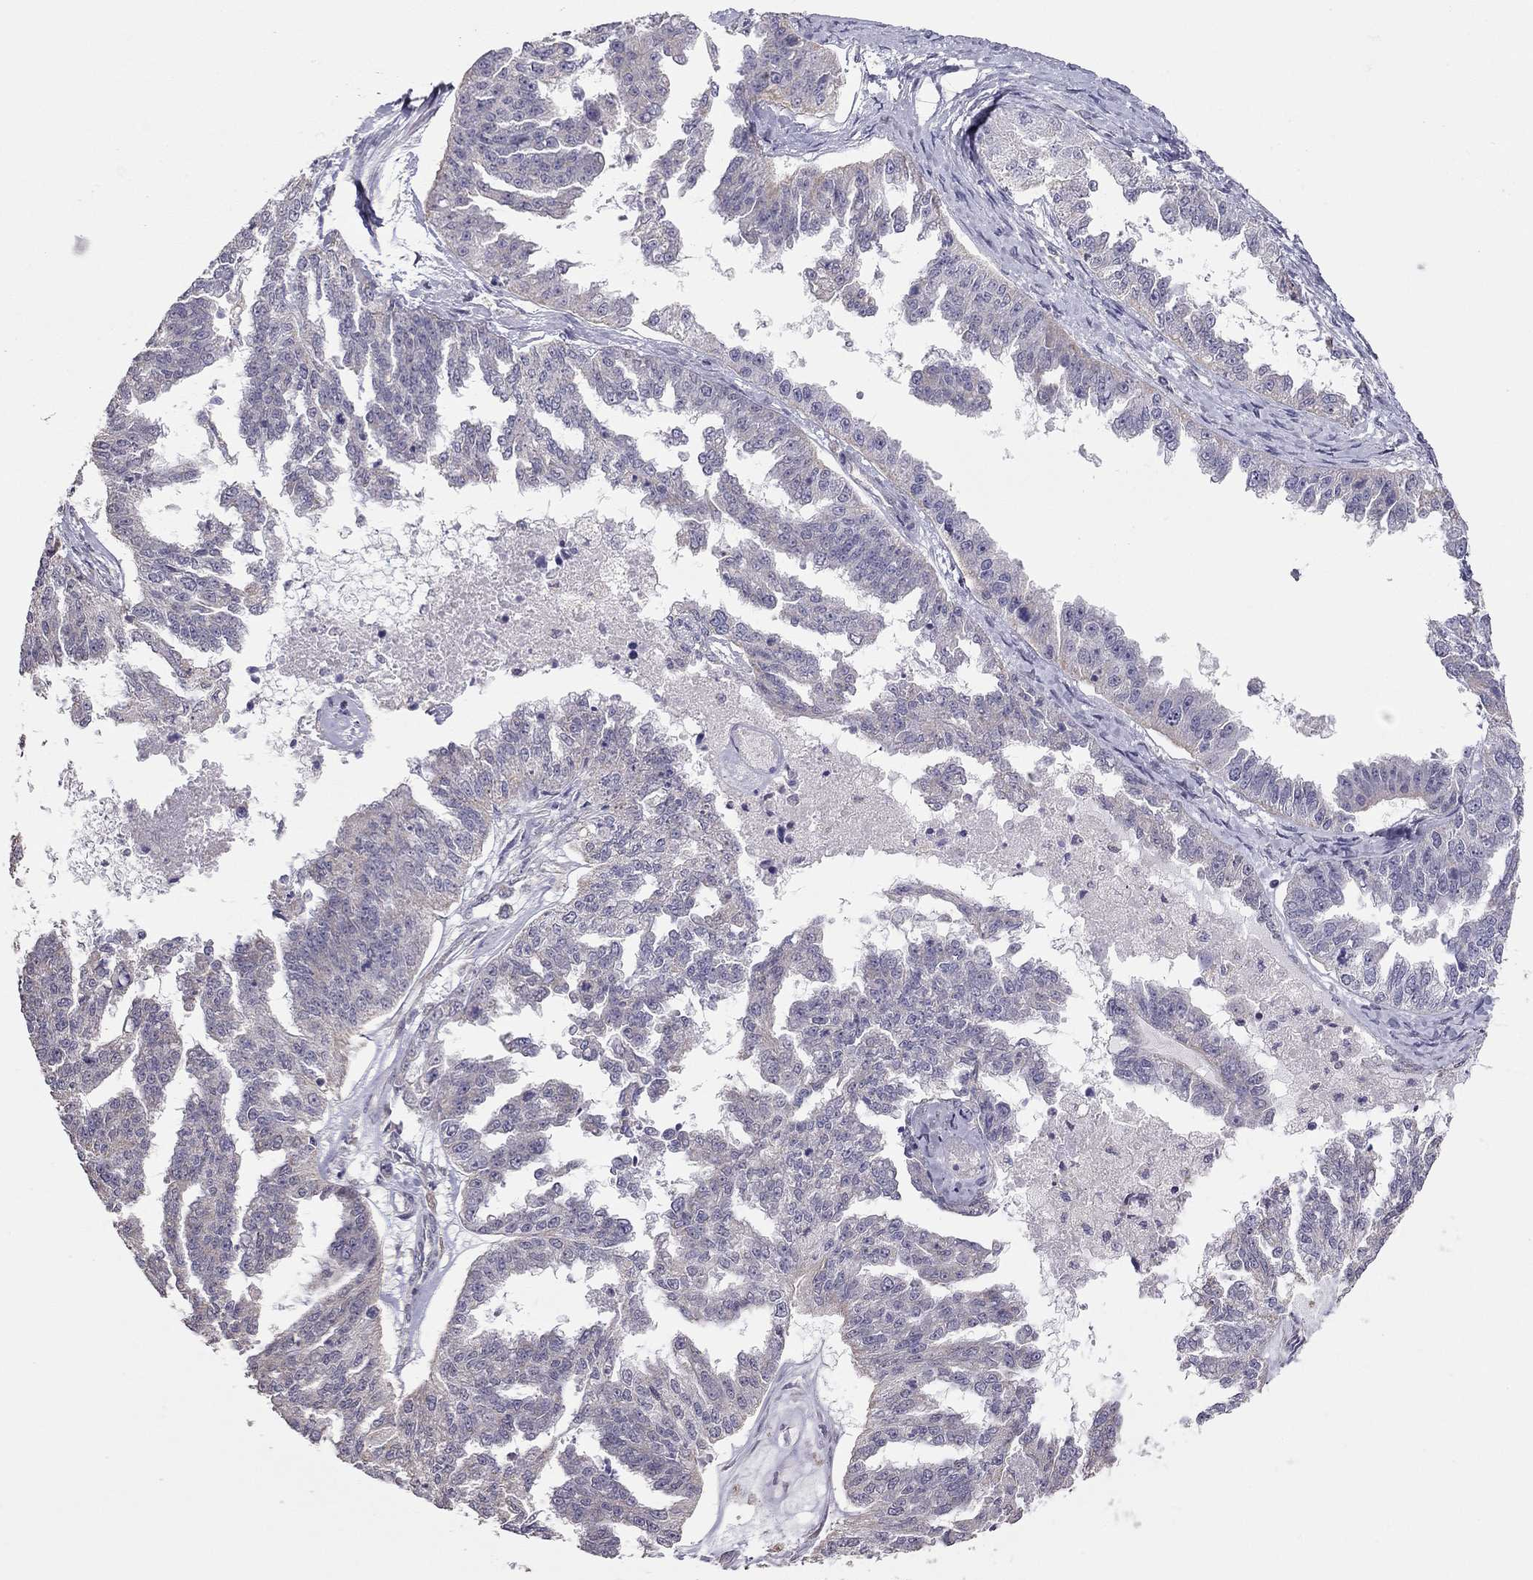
{"staining": {"intensity": "negative", "quantity": "none", "location": "none"}, "tissue": "ovarian cancer", "cell_type": "Tumor cells", "image_type": "cancer", "snomed": [{"axis": "morphology", "description": "Cystadenocarcinoma, serous, NOS"}, {"axis": "topography", "description": "Ovary"}], "caption": "IHC histopathology image of neoplastic tissue: human serous cystadenocarcinoma (ovarian) stained with DAB demonstrates no significant protein positivity in tumor cells.", "gene": "LRIT3", "patient": {"sex": "female", "age": 58}}